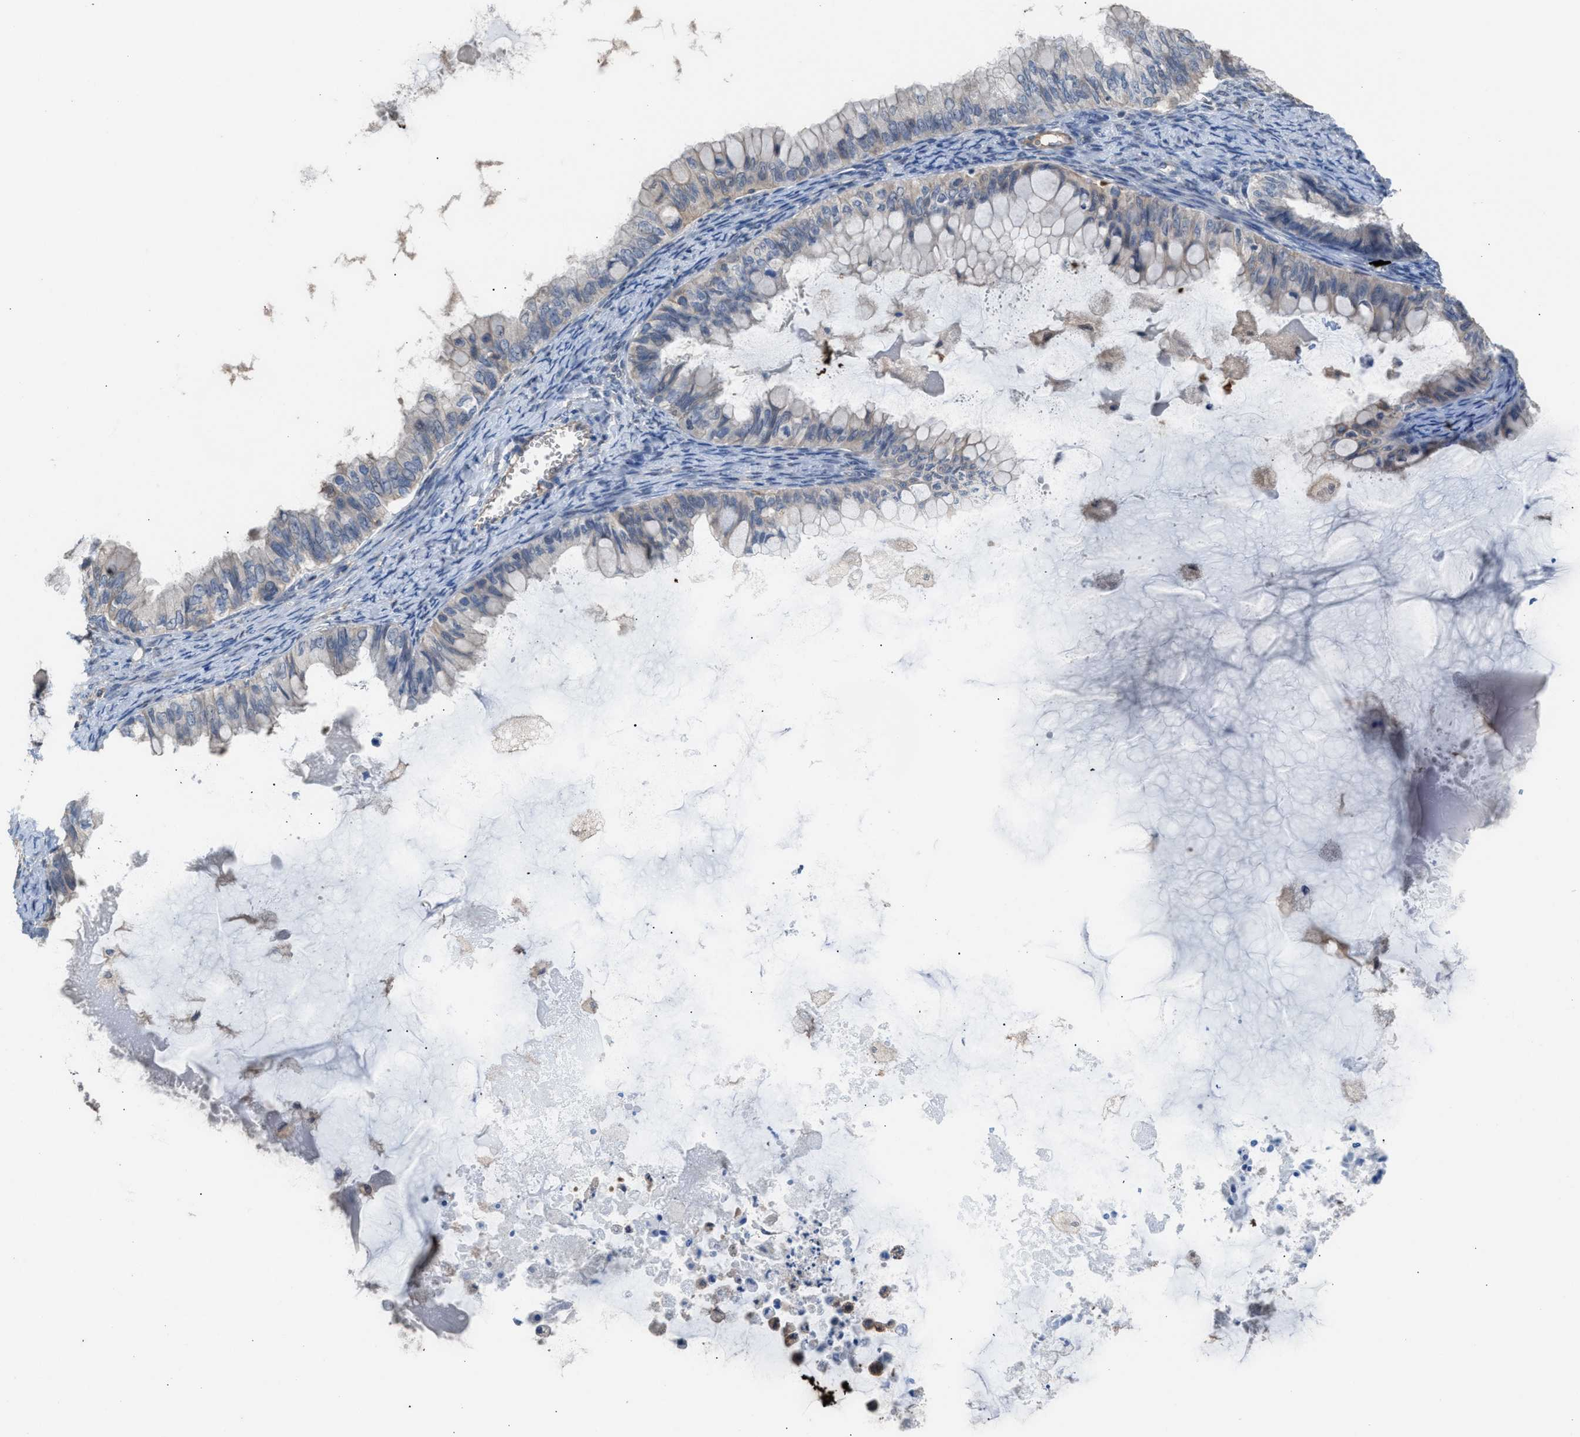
{"staining": {"intensity": "negative", "quantity": "none", "location": "none"}, "tissue": "ovarian cancer", "cell_type": "Tumor cells", "image_type": "cancer", "snomed": [{"axis": "morphology", "description": "Cystadenocarcinoma, mucinous, NOS"}, {"axis": "topography", "description": "Ovary"}], "caption": "IHC histopathology image of neoplastic tissue: ovarian cancer (mucinous cystadenocarcinoma) stained with DAB (3,3'-diaminobenzidine) reveals no significant protein expression in tumor cells.", "gene": "NQO2", "patient": {"sex": "female", "age": 80}}